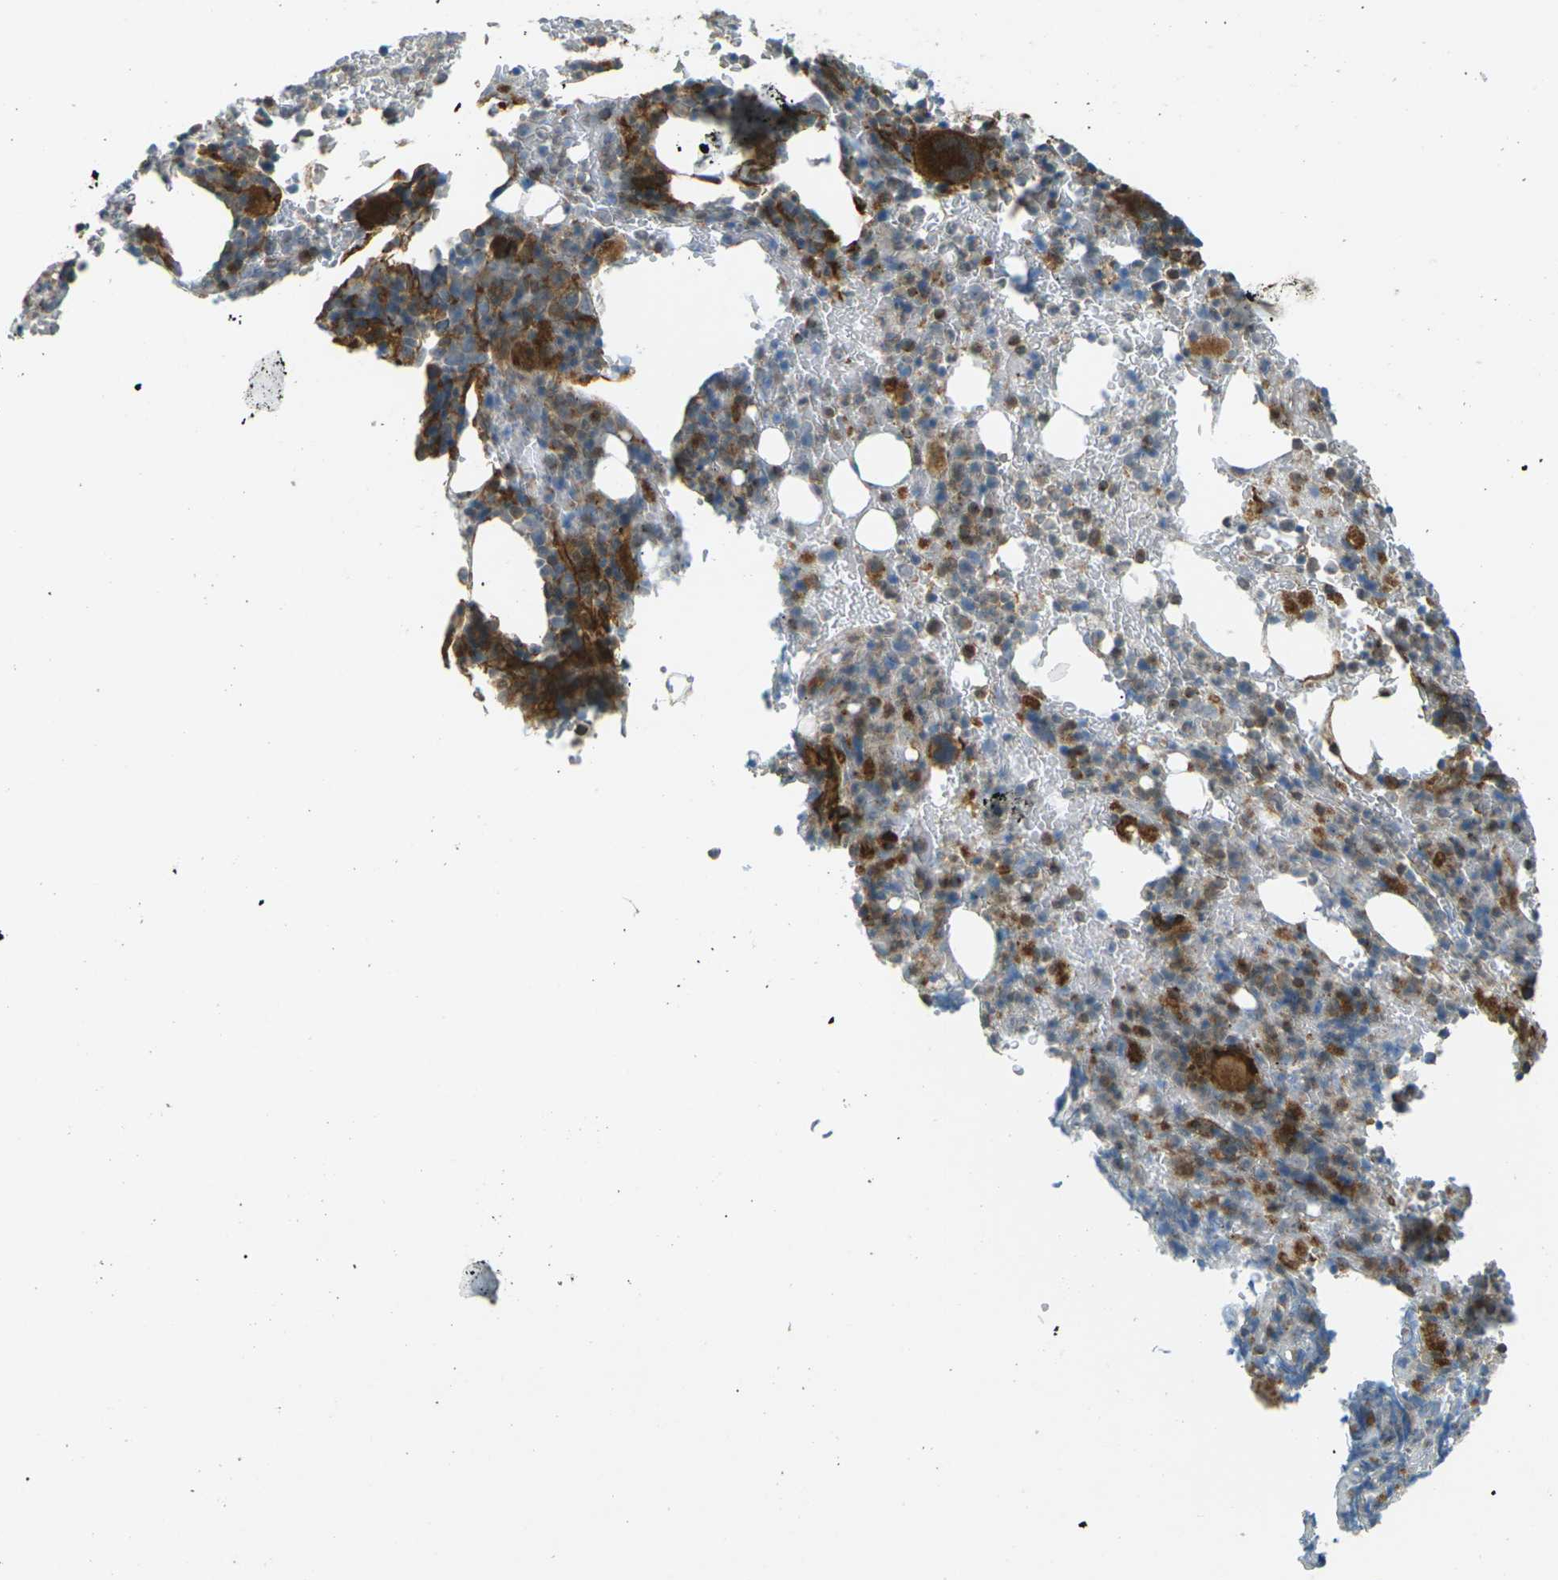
{"staining": {"intensity": "moderate", "quantity": "25%-75%", "location": "cytoplasmic/membranous"}, "tissue": "bone marrow", "cell_type": "Hematopoietic cells", "image_type": "normal", "snomed": [{"axis": "morphology", "description": "Normal tissue, NOS"}, {"axis": "morphology", "description": "Inflammation, NOS"}, {"axis": "topography", "description": "Bone marrow"}], "caption": "About 25%-75% of hematopoietic cells in benign bone marrow display moderate cytoplasmic/membranous protein positivity as visualized by brown immunohistochemical staining.", "gene": "S1PR1", "patient": {"sex": "male", "age": 72}}